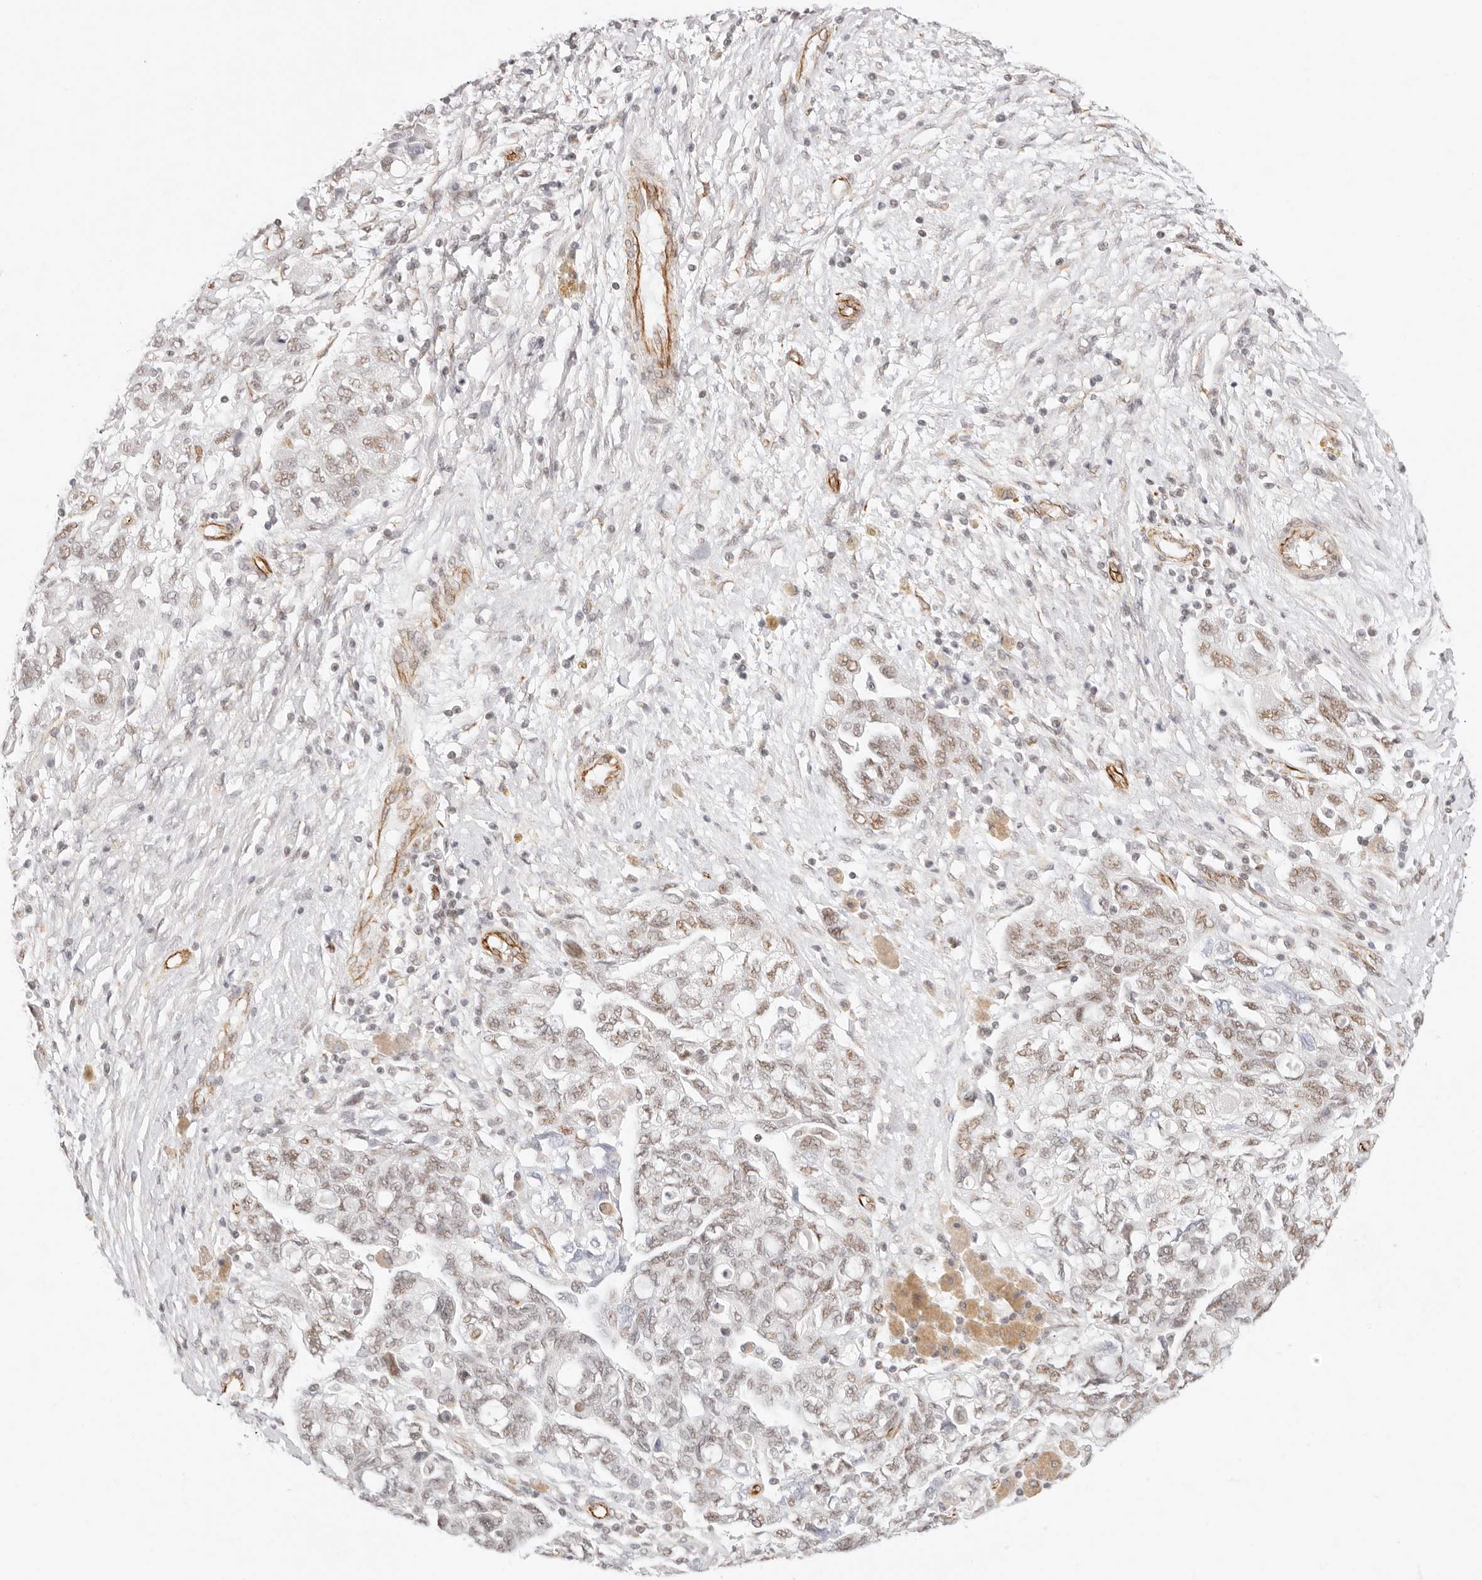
{"staining": {"intensity": "moderate", "quantity": ">75%", "location": "nuclear"}, "tissue": "ovarian cancer", "cell_type": "Tumor cells", "image_type": "cancer", "snomed": [{"axis": "morphology", "description": "Carcinoma, NOS"}, {"axis": "morphology", "description": "Cystadenocarcinoma, serous, NOS"}, {"axis": "topography", "description": "Ovary"}], "caption": "Moderate nuclear protein positivity is identified in about >75% of tumor cells in serous cystadenocarcinoma (ovarian). The staining is performed using DAB (3,3'-diaminobenzidine) brown chromogen to label protein expression. The nuclei are counter-stained blue using hematoxylin.", "gene": "ZC3H11A", "patient": {"sex": "female", "age": 69}}